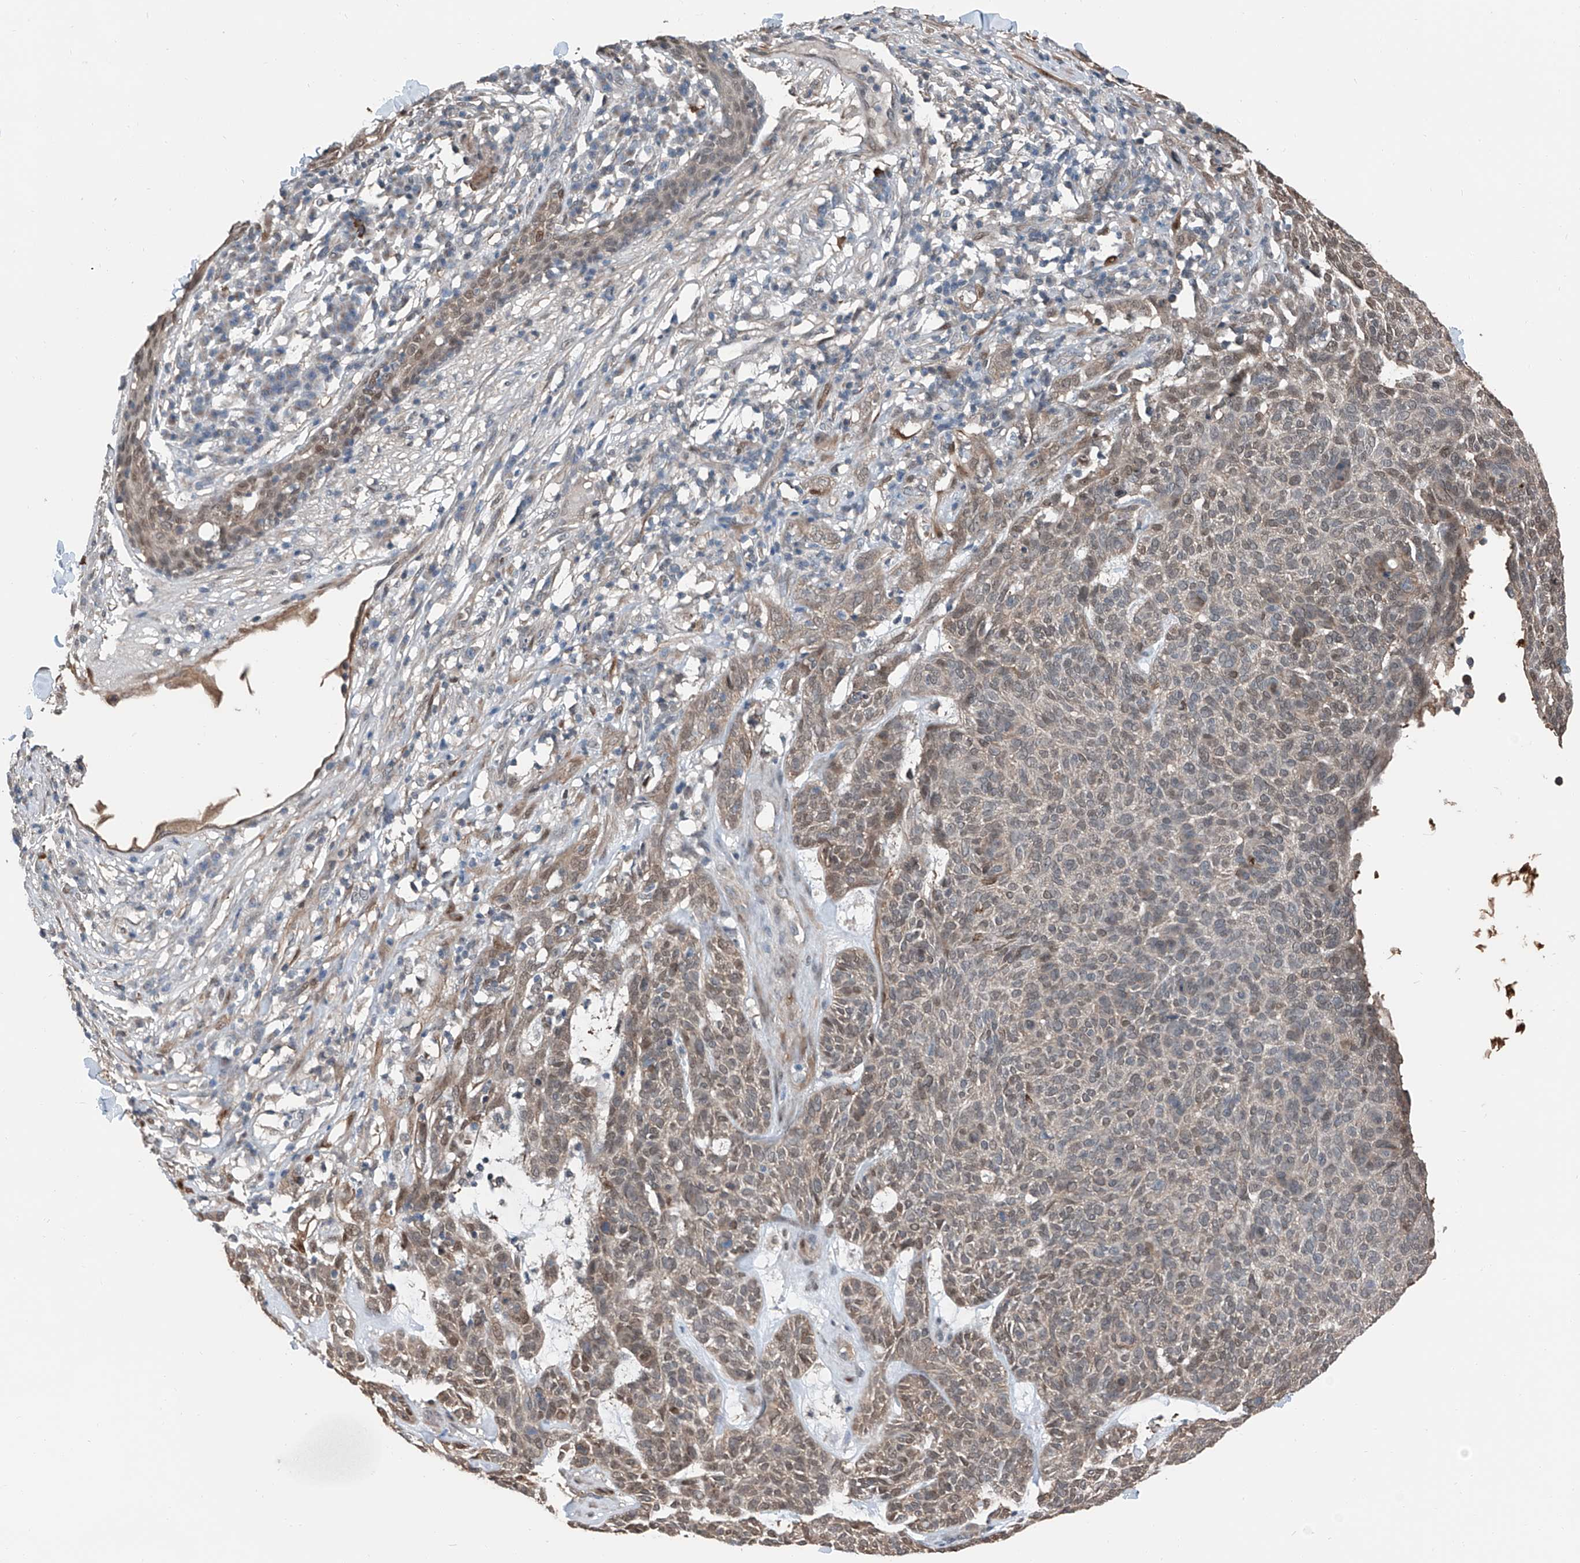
{"staining": {"intensity": "moderate", "quantity": "25%-75%", "location": "cytoplasmic/membranous,nuclear"}, "tissue": "skin cancer", "cell_type": "Tumor cells", "image_type": "cancer", "snomed": [{"axis": "morphology", "description": "Squamous cell carcinoma, NOS"}, {"axis": "topography", "description": "Skin"}], "caption": "There is medium levels of moderate cytoplasmic/membranous and nuclear positivity in tumor cells of skin cancer (squamous cell carcinoma), as demonstrated by immunohistochemical staining (brown color).", "gene": "HSPA6", "patient": {"sex": "female", "age": 90}}